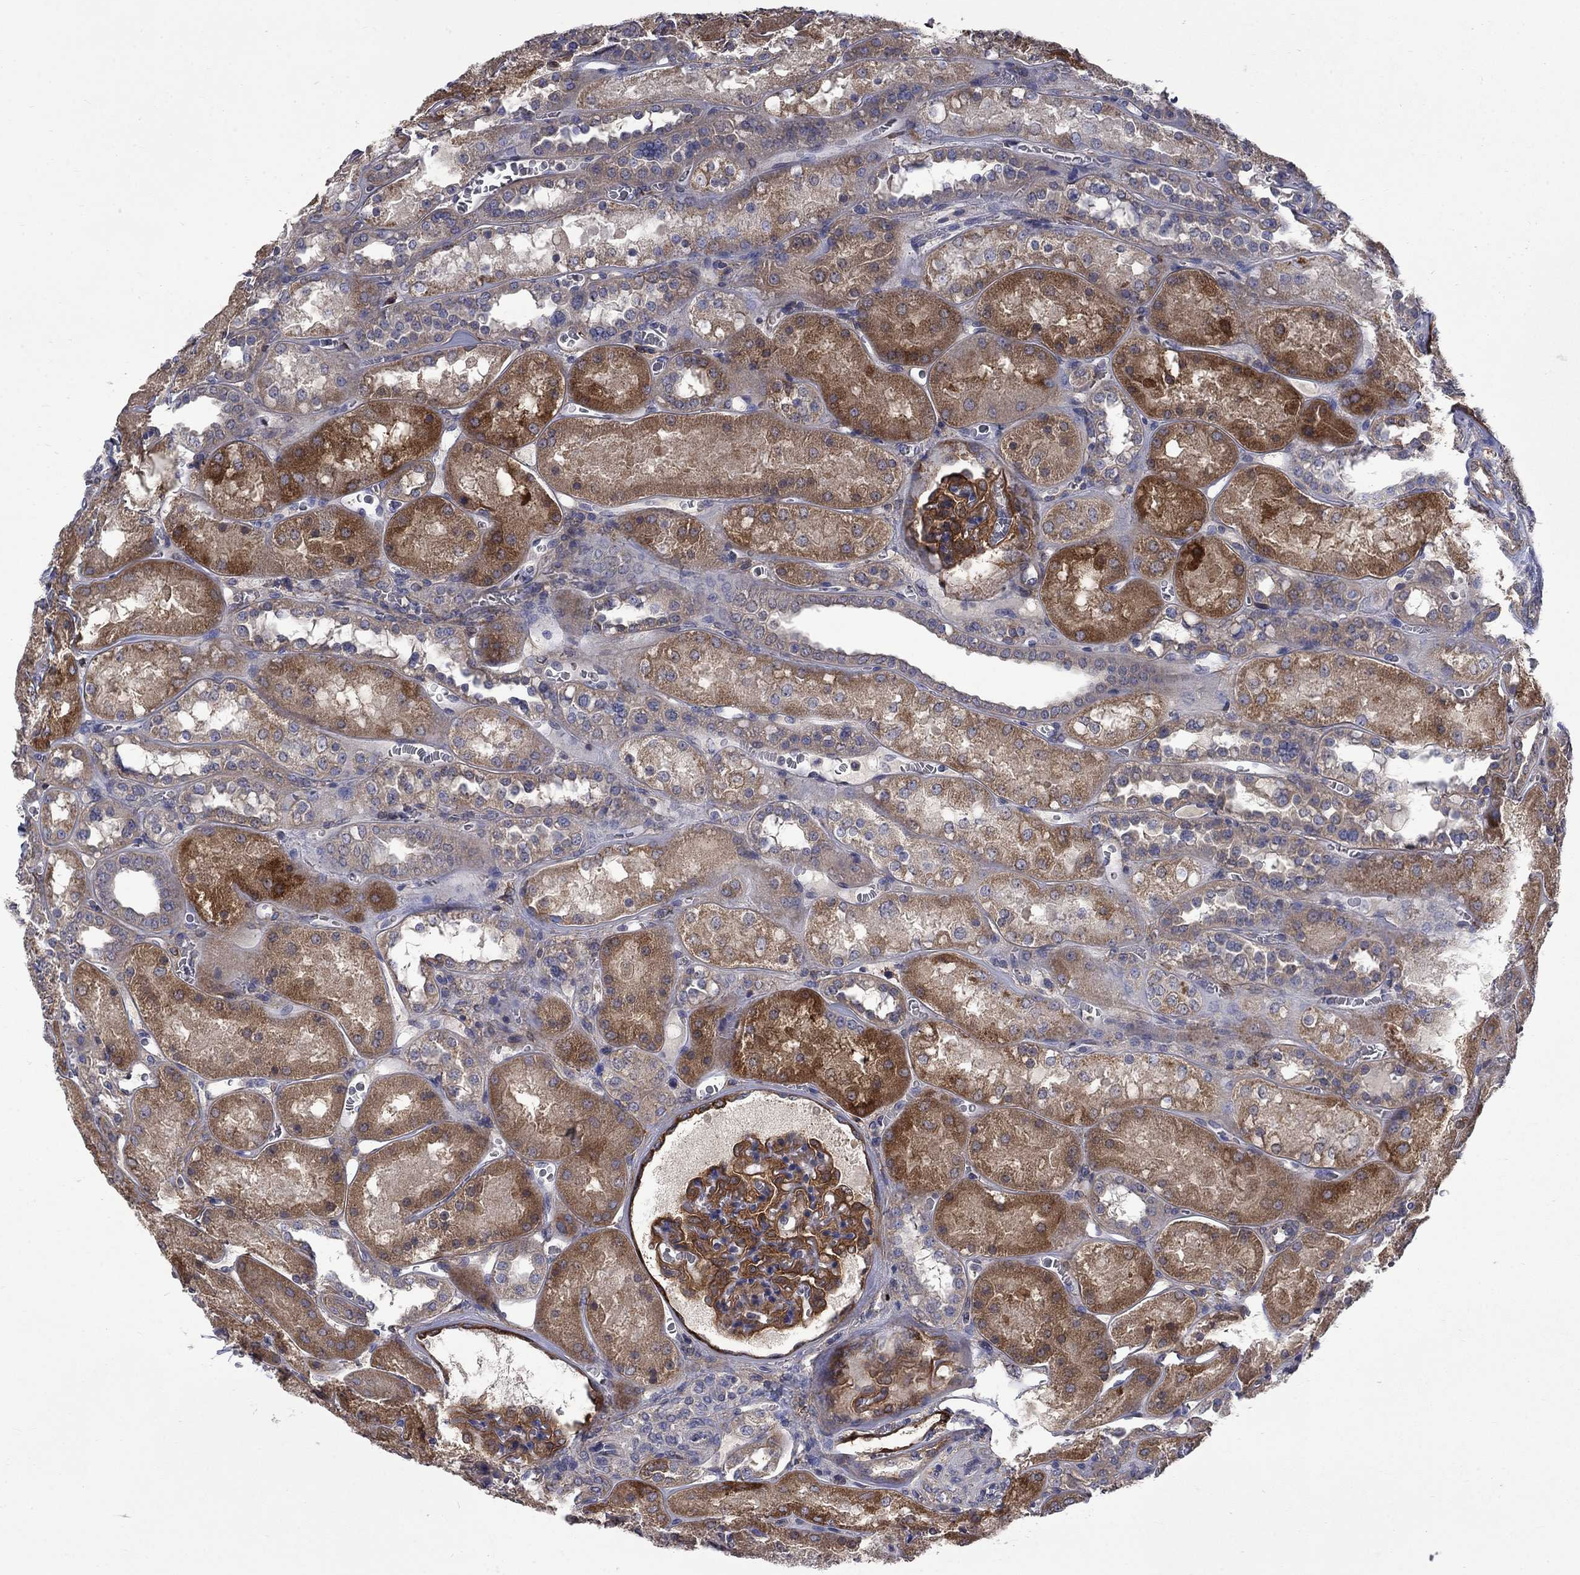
{"staining": {"intensity": "strong", "quantity": "25%-75%", "location": "cytoplasmic/membranous"}, "tissue": "kidney", "cell_type": "Cells in glomeruli", "image_type": "normal", "snomed": [{"axis": "morphology", "description": "Normal tissue, NOS"}, {"axis": "topography", "description": "Kidney"}], "caption": "Kidney stained with a brown dye exhibits strong cytoplasmic/membranous positive positivity in about 25%-75% of cells in glomeruli.", "gene": "HSPA12A", "patient": {"sex": "male", "age": 73}}